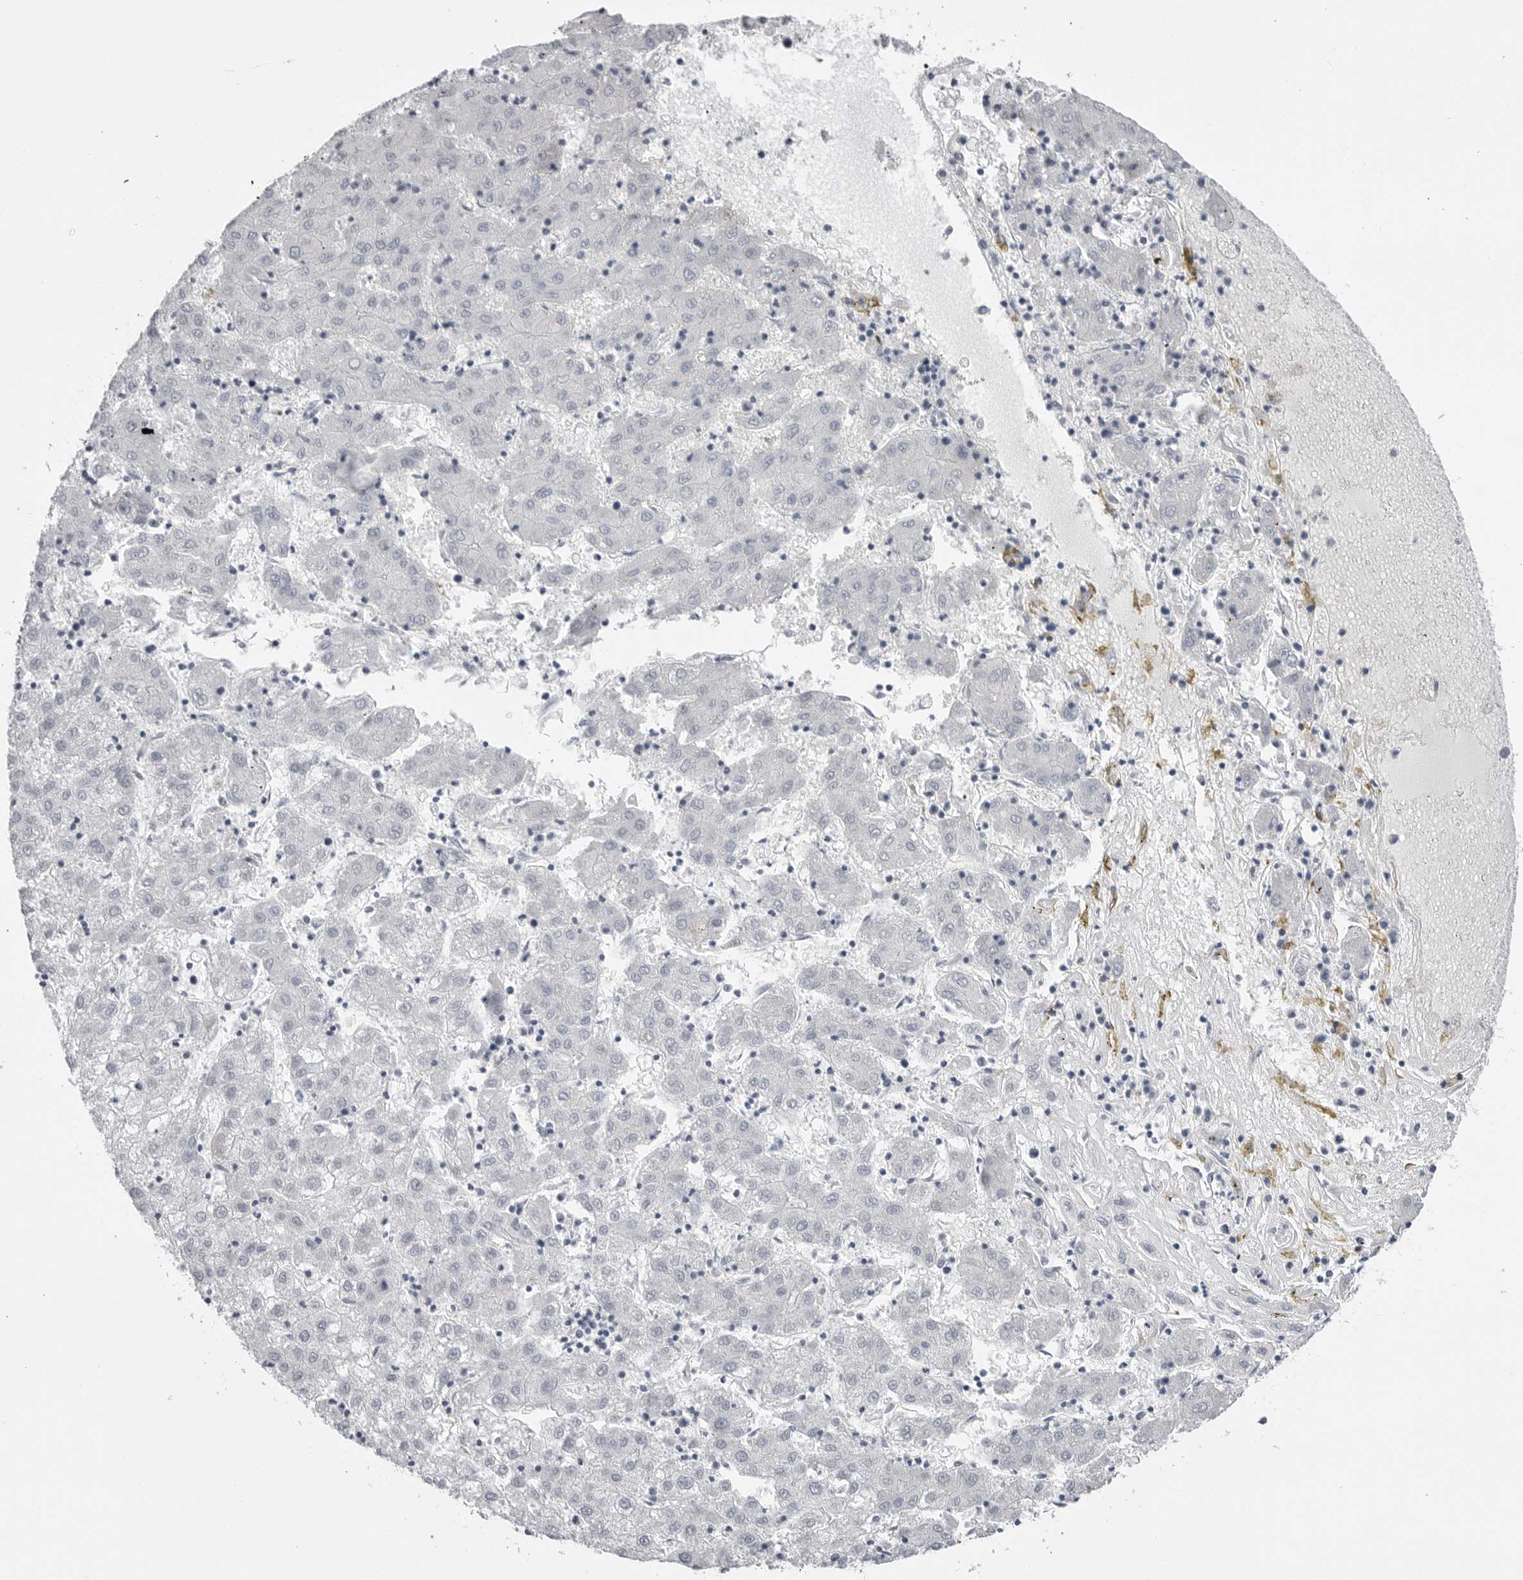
{"staining": {"intensity": "negative", "quantity": "none", "location": "none"}, "tissue": "liver cancer", "cell_type": "Tumor cells", "image_type": "cancer", "snomed": [{"axis": "morphology", "description": "Carcinoma, Hepatocellular, NOS"}, {"axis": "topography", "description": "Liver"}], "caption": "Micrograph shows no protein expression in tumor cells of liver cancer (hepatocellular carcinoma) tissue.", "gene": "PGA3", "patient": {"sex": "male", "age": 72}}